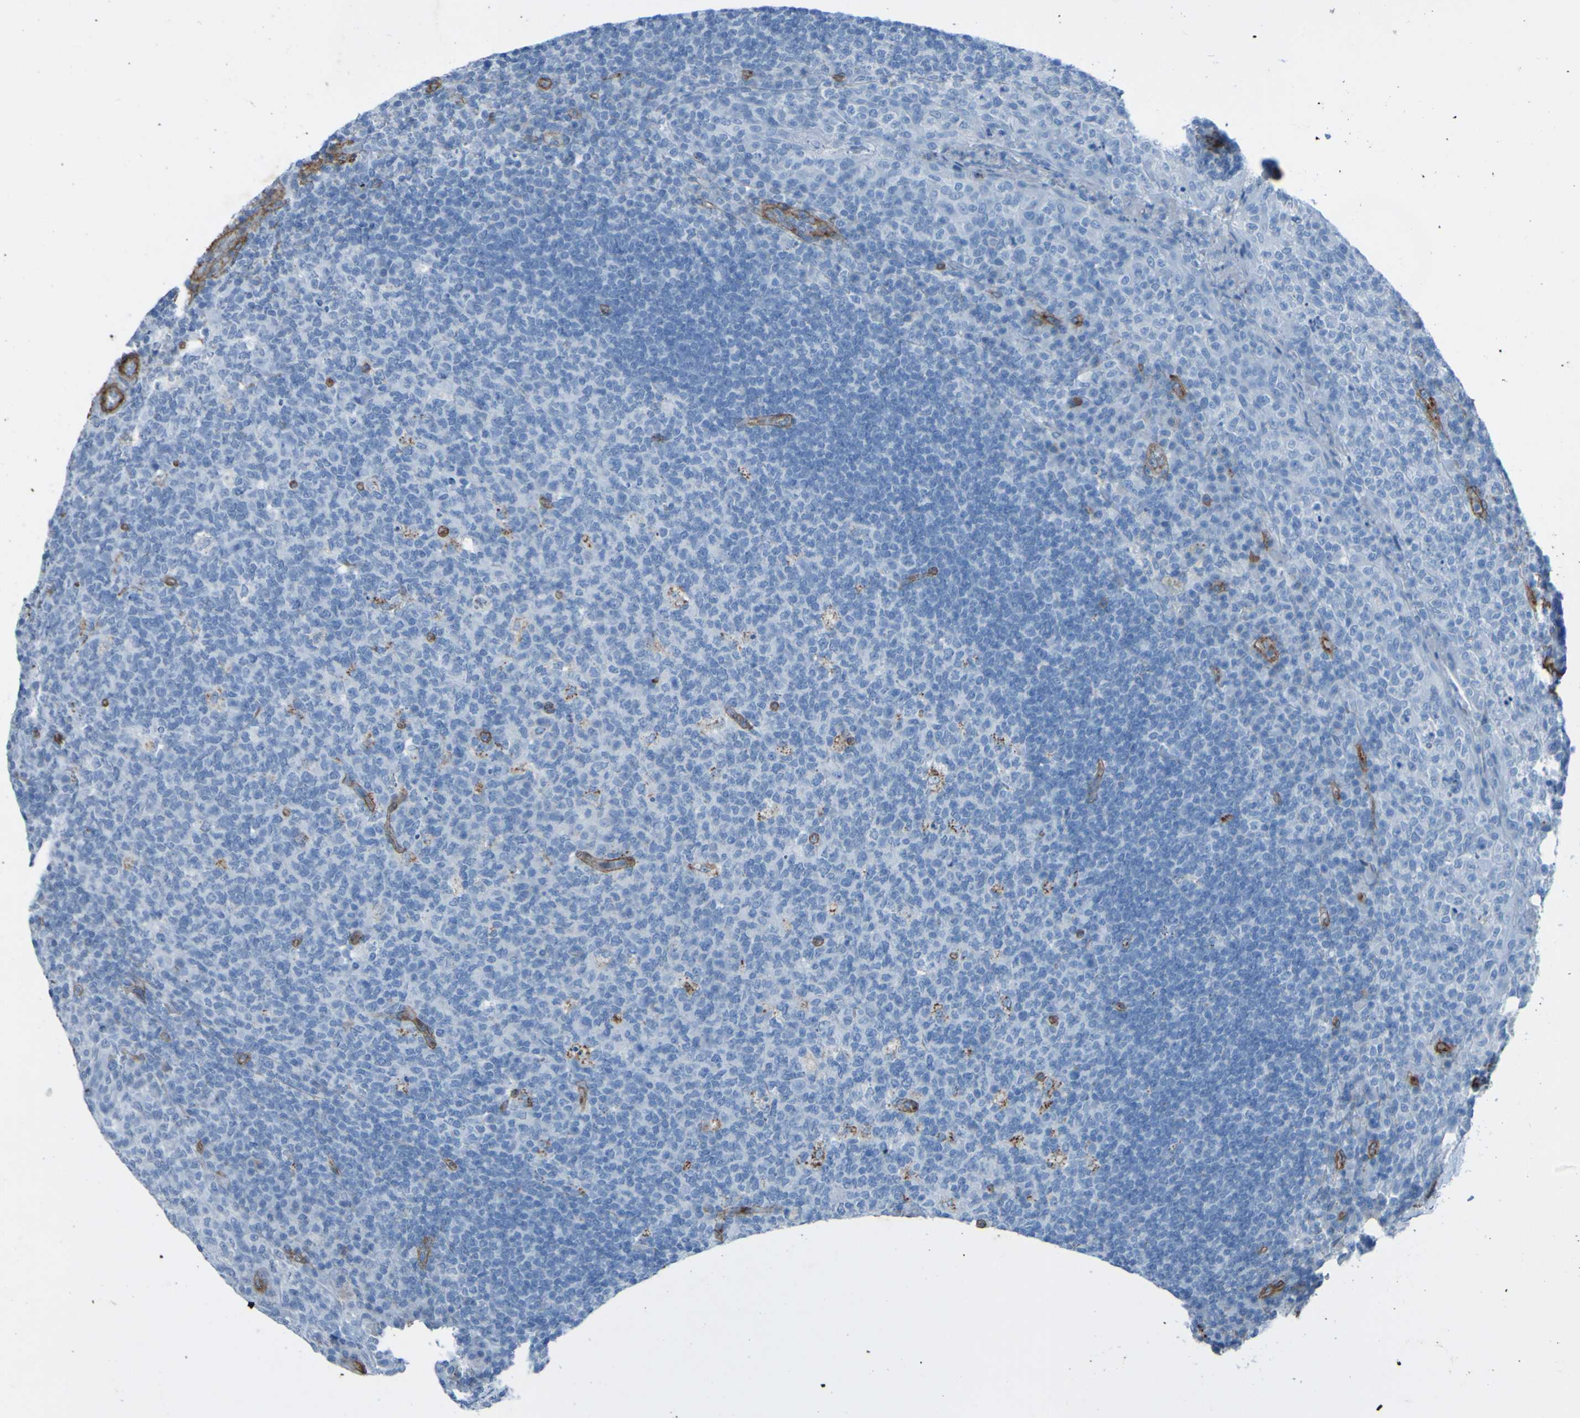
{"staining": {"intensity": "negative", "quantity": "none", "location": "none"}, "tissue": "tonsil", "cell_type": "Germinal center cells", "image_type": "normal", "snomed": [{"axis": "morphology", "description": "Normal tissue, NOS"}, {"axis": "topography", "description": "Tonsil"}], "caption": "A high-resolution image shows immunohistochemistry staining of unremarkable tonsil, which displays no significant positivity in germinal center cells.", "gene": "COL4A2", "patient": {"sex": "male", "age": 17}}